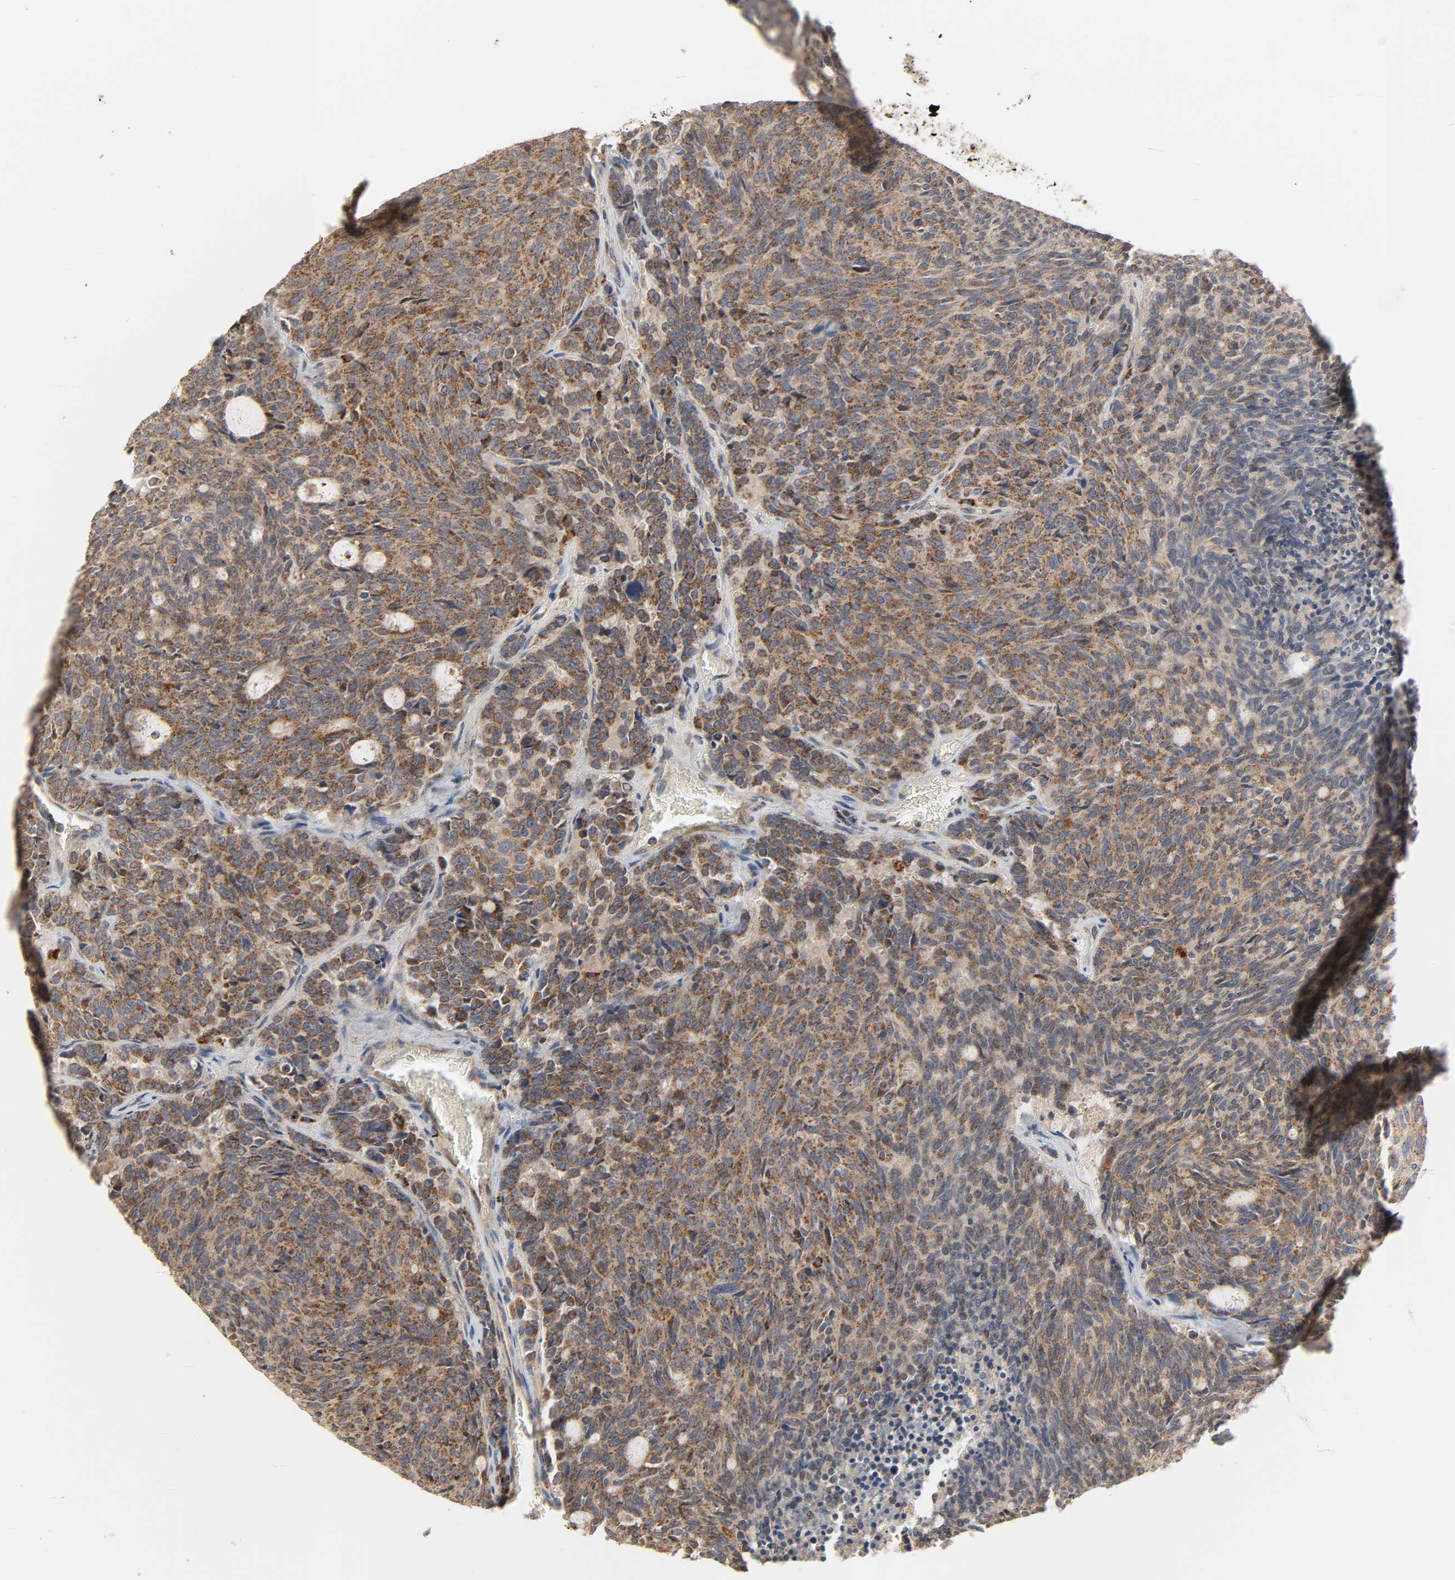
{"staining": {"intensity": "moderate", "quantity": ">75%", "location": "cytoplasmic/membranous"}, "tissue": "carcinoid", "cell_type": "Tumor cells", "image_type": "cancer", "snomed": [{"axis": "morphology", "description": "Carcinoid, malignant, NOS"}, {"axis": "topography", "description": "Pancreas"}], "caption": "Protein staining of malignant carcinoid tissue displays moderate cytoplasmic/membranous staining in about >75% of tumor cells. (DAB IHC, brown staining for protein, blue staining for nuclei).", "gene": "CLEC4E", "patient": {"sex": "female", "age": 54}}